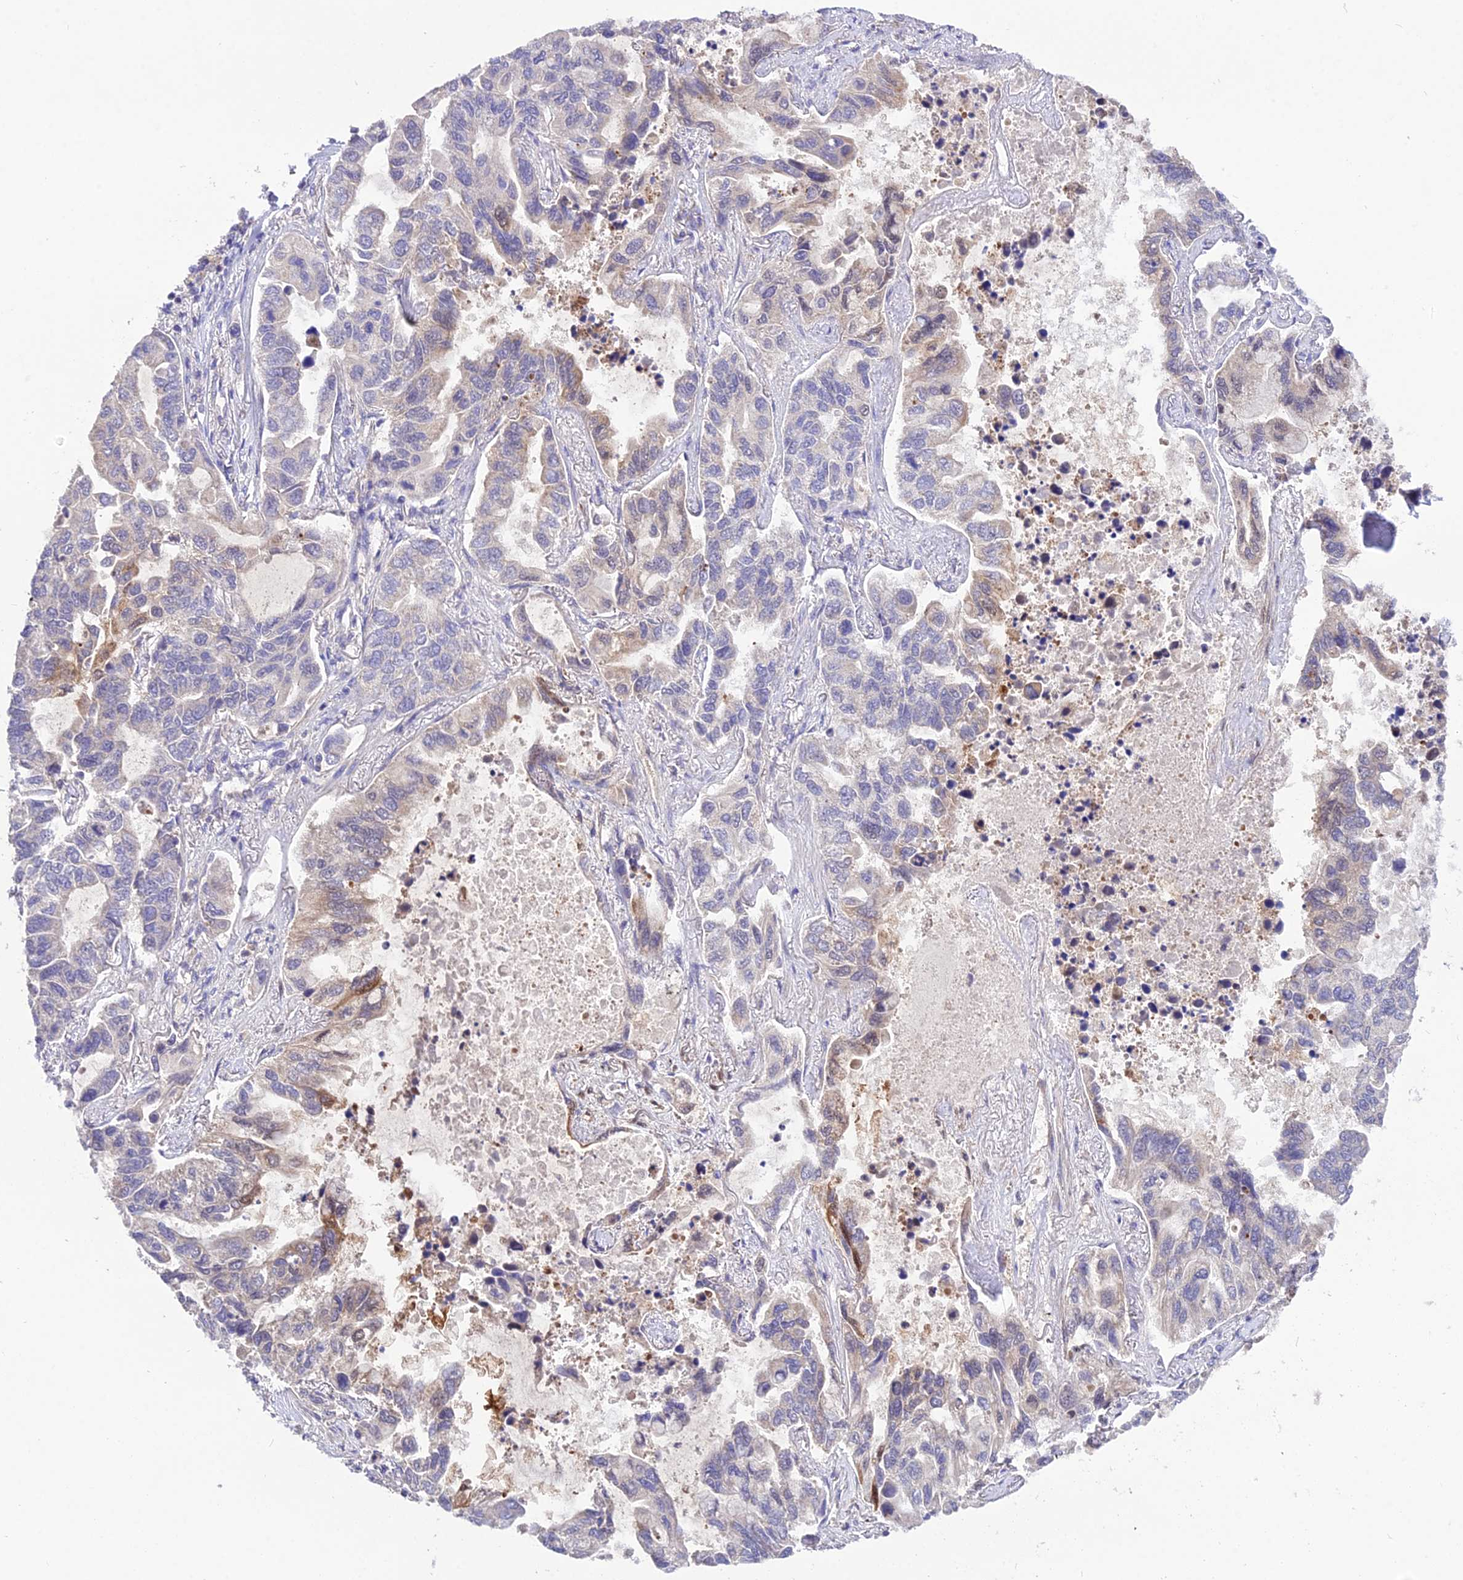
{"staining": {"intensity": "moderate", "quantity": "<25%", "location": "cytoplasmic/membranous,nuclear"}, "tissue": "lung cancer", "cell_type": "Tumor cells", "image_type": "cancer", "snomed": [{"axis": "morphology", "description": "Adenocarcinoma, NOS"}, {"axis": "topography", "description": "Lung"}], "caption": "Lung cancer (adenocarcinoma) tissue displays moderate cytoplasmic/membranous and nuclear positivity in about <25% of tumor cells, visualized by immunohistochemistry.", "gene": "PGK1", "patient": {"sex": "male", "age": 64}}